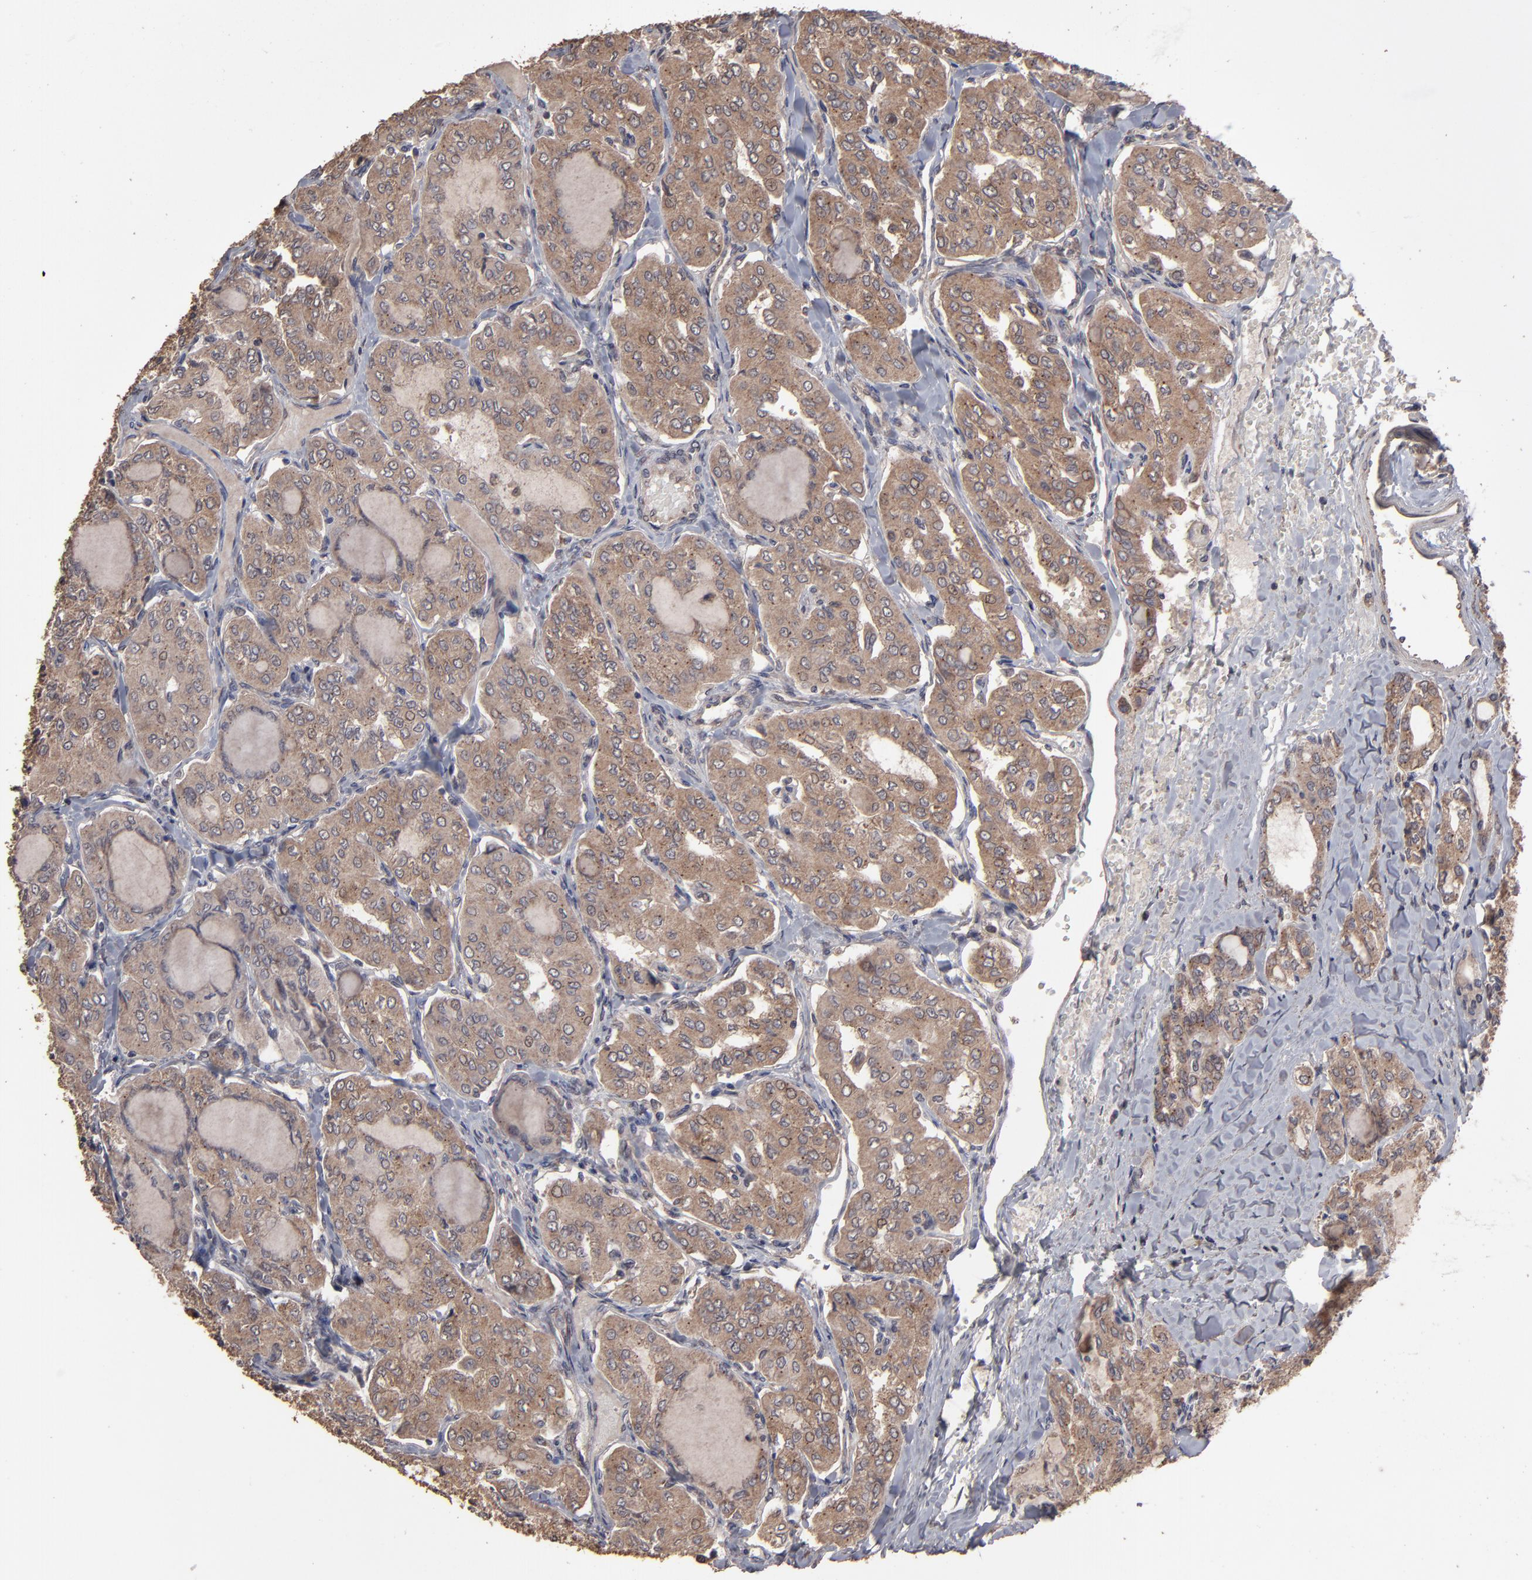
{"staining": {"intensity": "moderate", "quantity": ">75%", "location": "cytoplasmic/membranous"}, "tissue": "thyroid cancer", "cell_type": "Tumor cells", "image_type": "cancer", "snomed": [{"axis": "morphology", "description": "Papillary adenocarcinoma, NOS"}, {"axis": "topography", "description": "Thyroid gland"}], "caption": "A medium amount of moderate cytoplasmic/membranous positivity is identified in approximately >75% of tumor cells in thyroid cancer tissue.", "gene": "MMP2", "patient": {"sex": "male", "age": 20}}